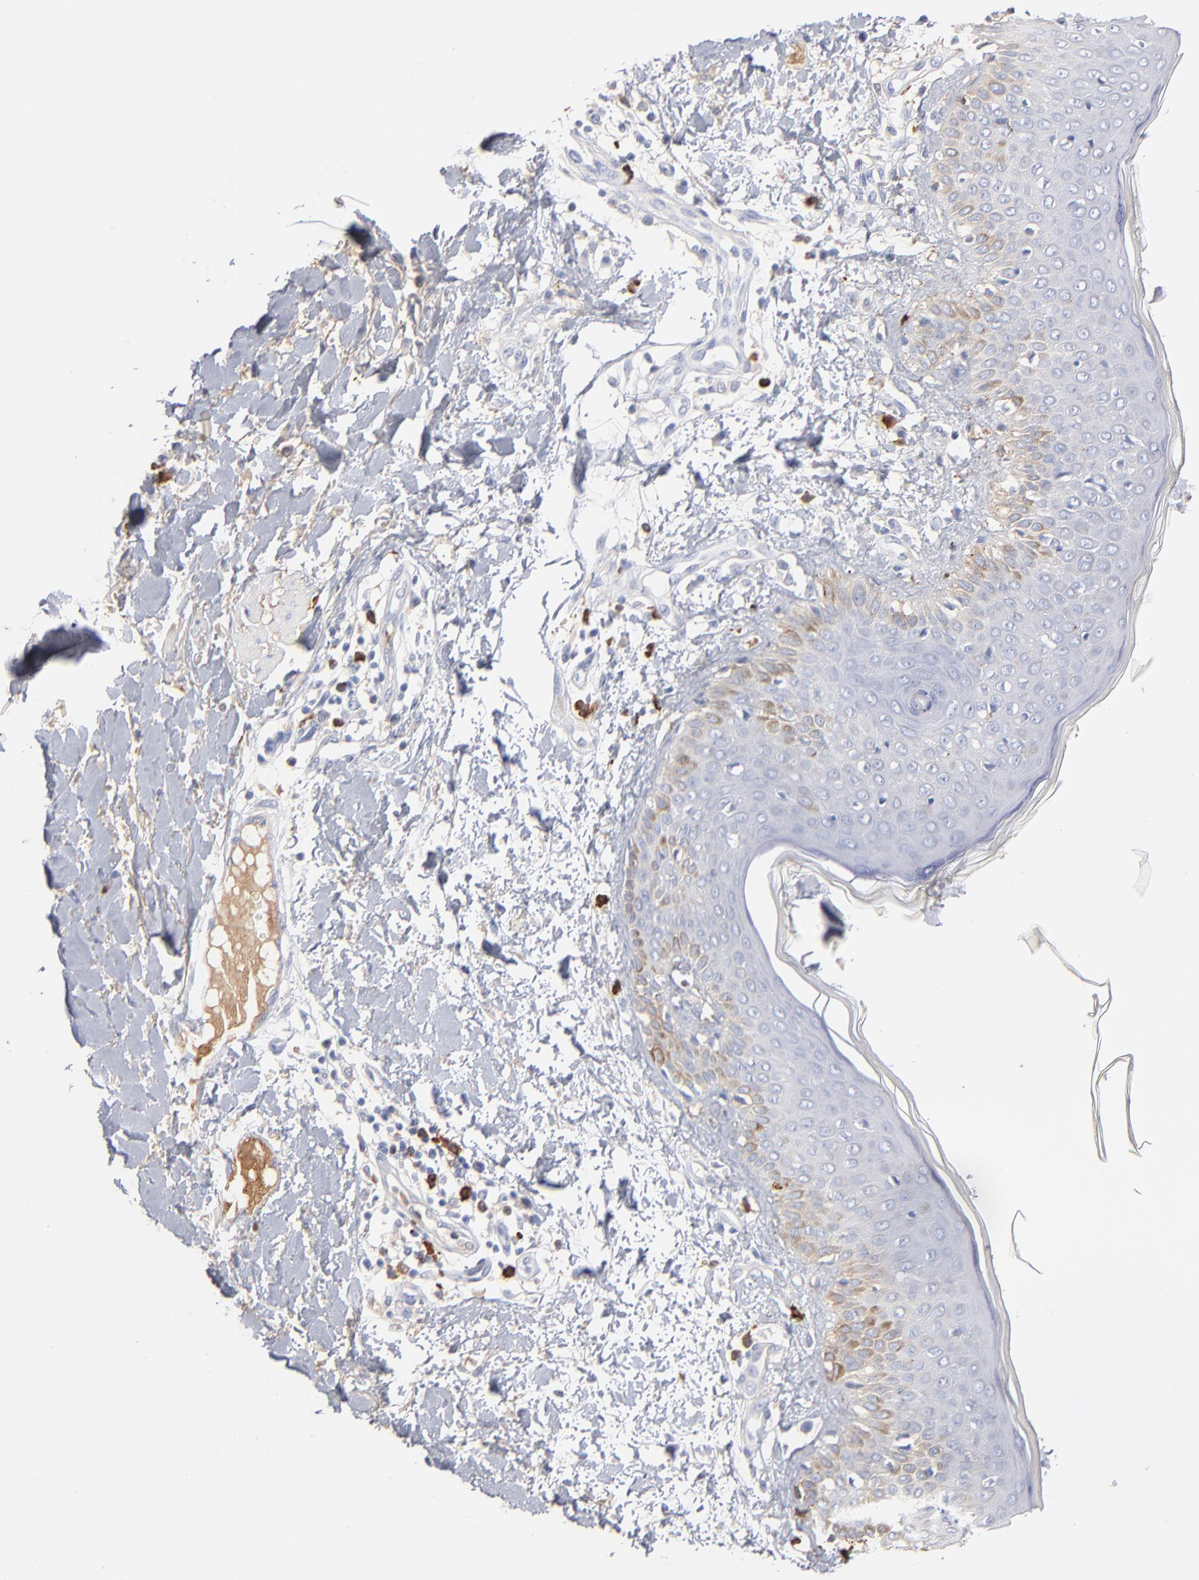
{"staining": {"intensity": "negative", "quantity": "none", "location": "none"}, "tissue": "skin cancer", "cell_type": "Tumor cells", "image_type": "cancer", "snomed": [{"axis": "morphology", "description": "Squamous cell carcinoma, NOS"}, {"axis": "topography", "description": "Skin"}], "caption": "High power microscopy micrograph of an IHC histopathology image of squamous cell carcinoma (skin), revealing no significant positivity in tumor cells.", "gene": "APOH", "patient": {"sex": "female", "age": 59}}